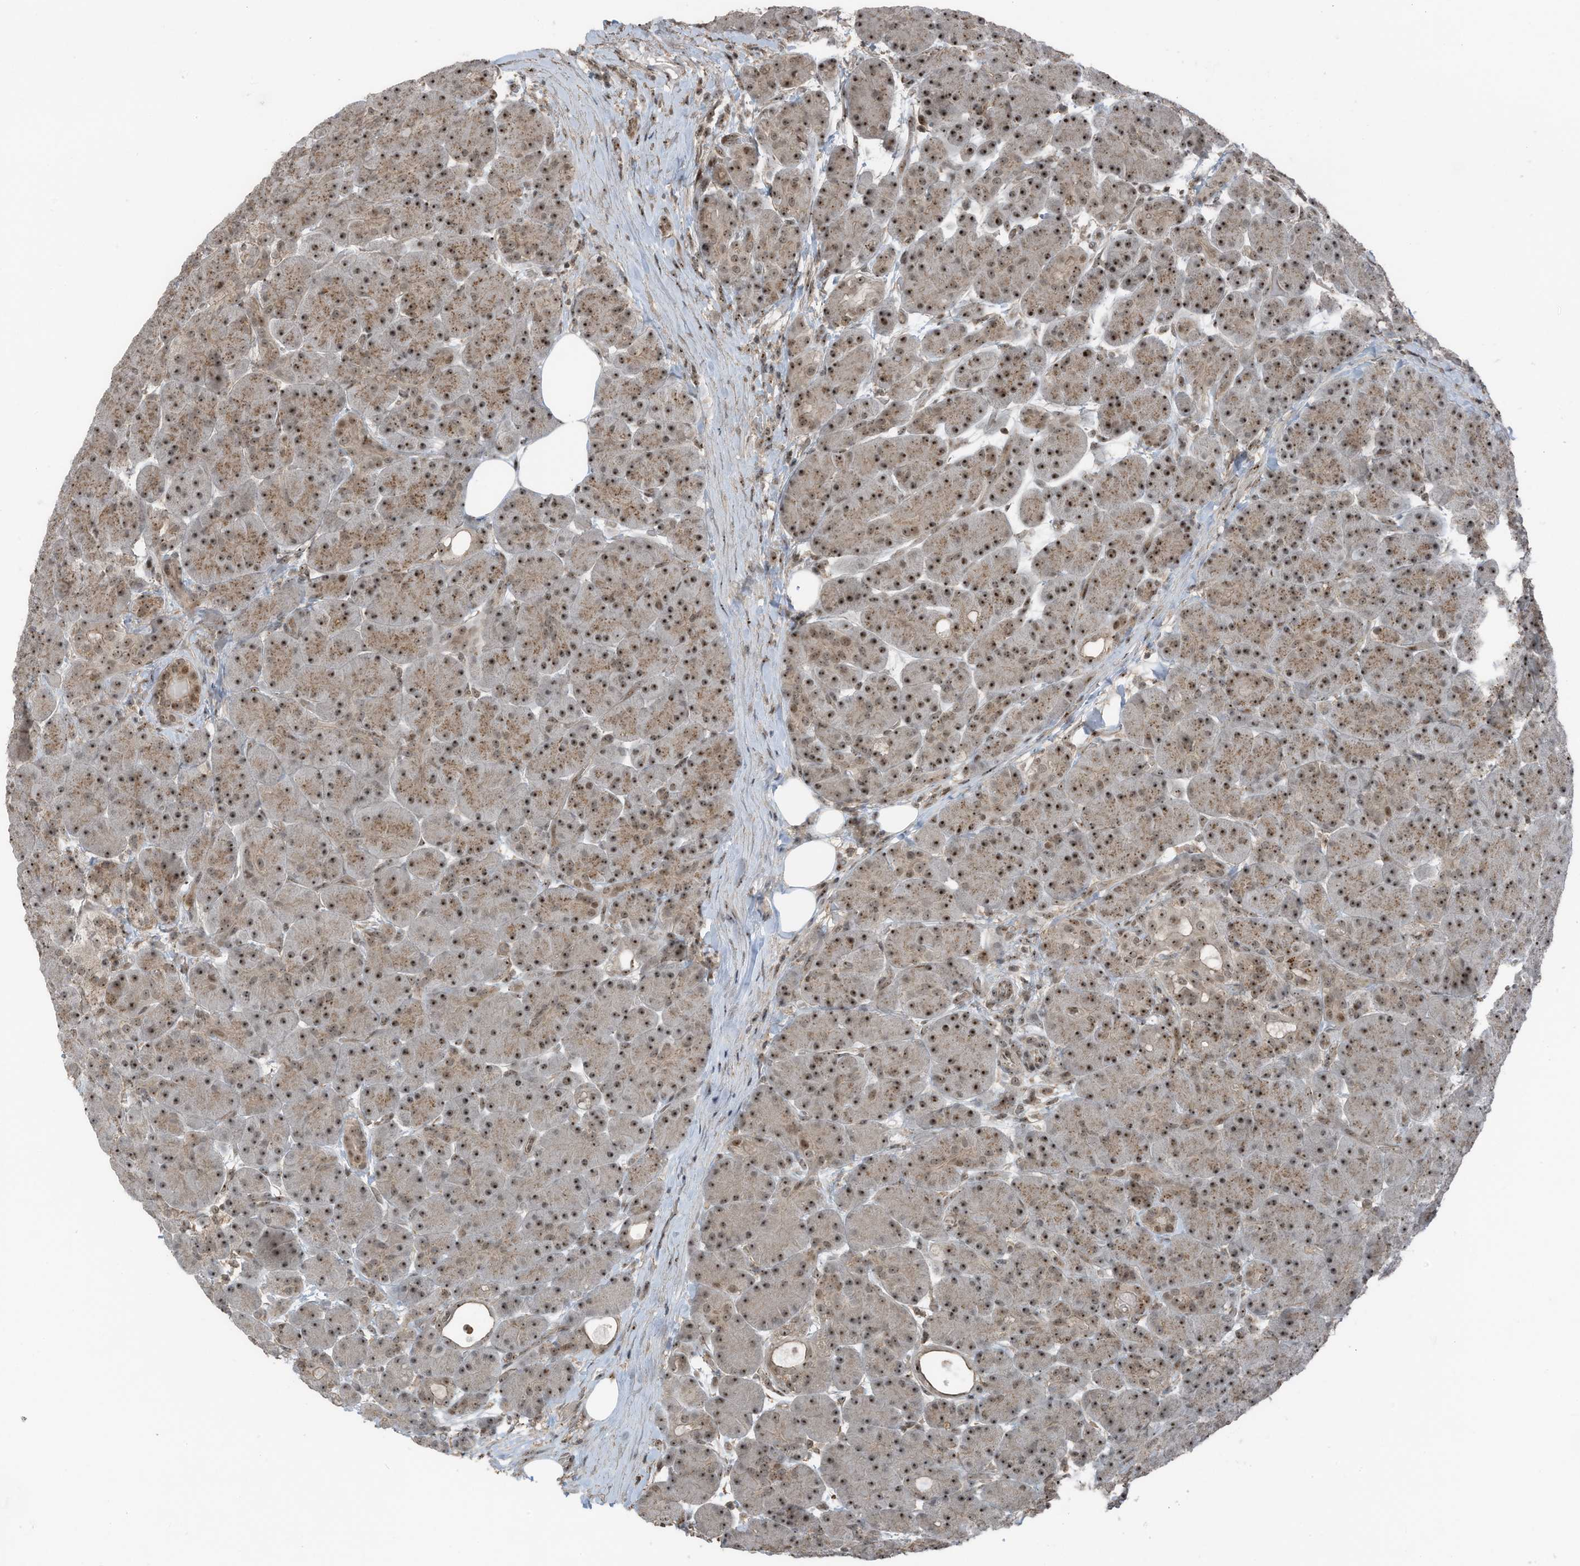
{"staining": {"intensity": "moderate", "quantity": ">75%", "location": "cytoplasmic/membranous,nuclear"}, "tissue": "pancreas", "cell_type": "Exocrine glandular cells", "image_type": "normal", "snomed": [{"axis": "morphology", "description": "Normal tissue, NOS"}, {"axis": "topography", "description": "Pancreas"}], "caption": "Protein staining of normal pancreas demonstrates moderate cytoplasmic/membranous,nuclear expression in about >75% of exocrine glandular cells.", "gene": "UTP3", "patient": {"sex": "male", "age": 63}}